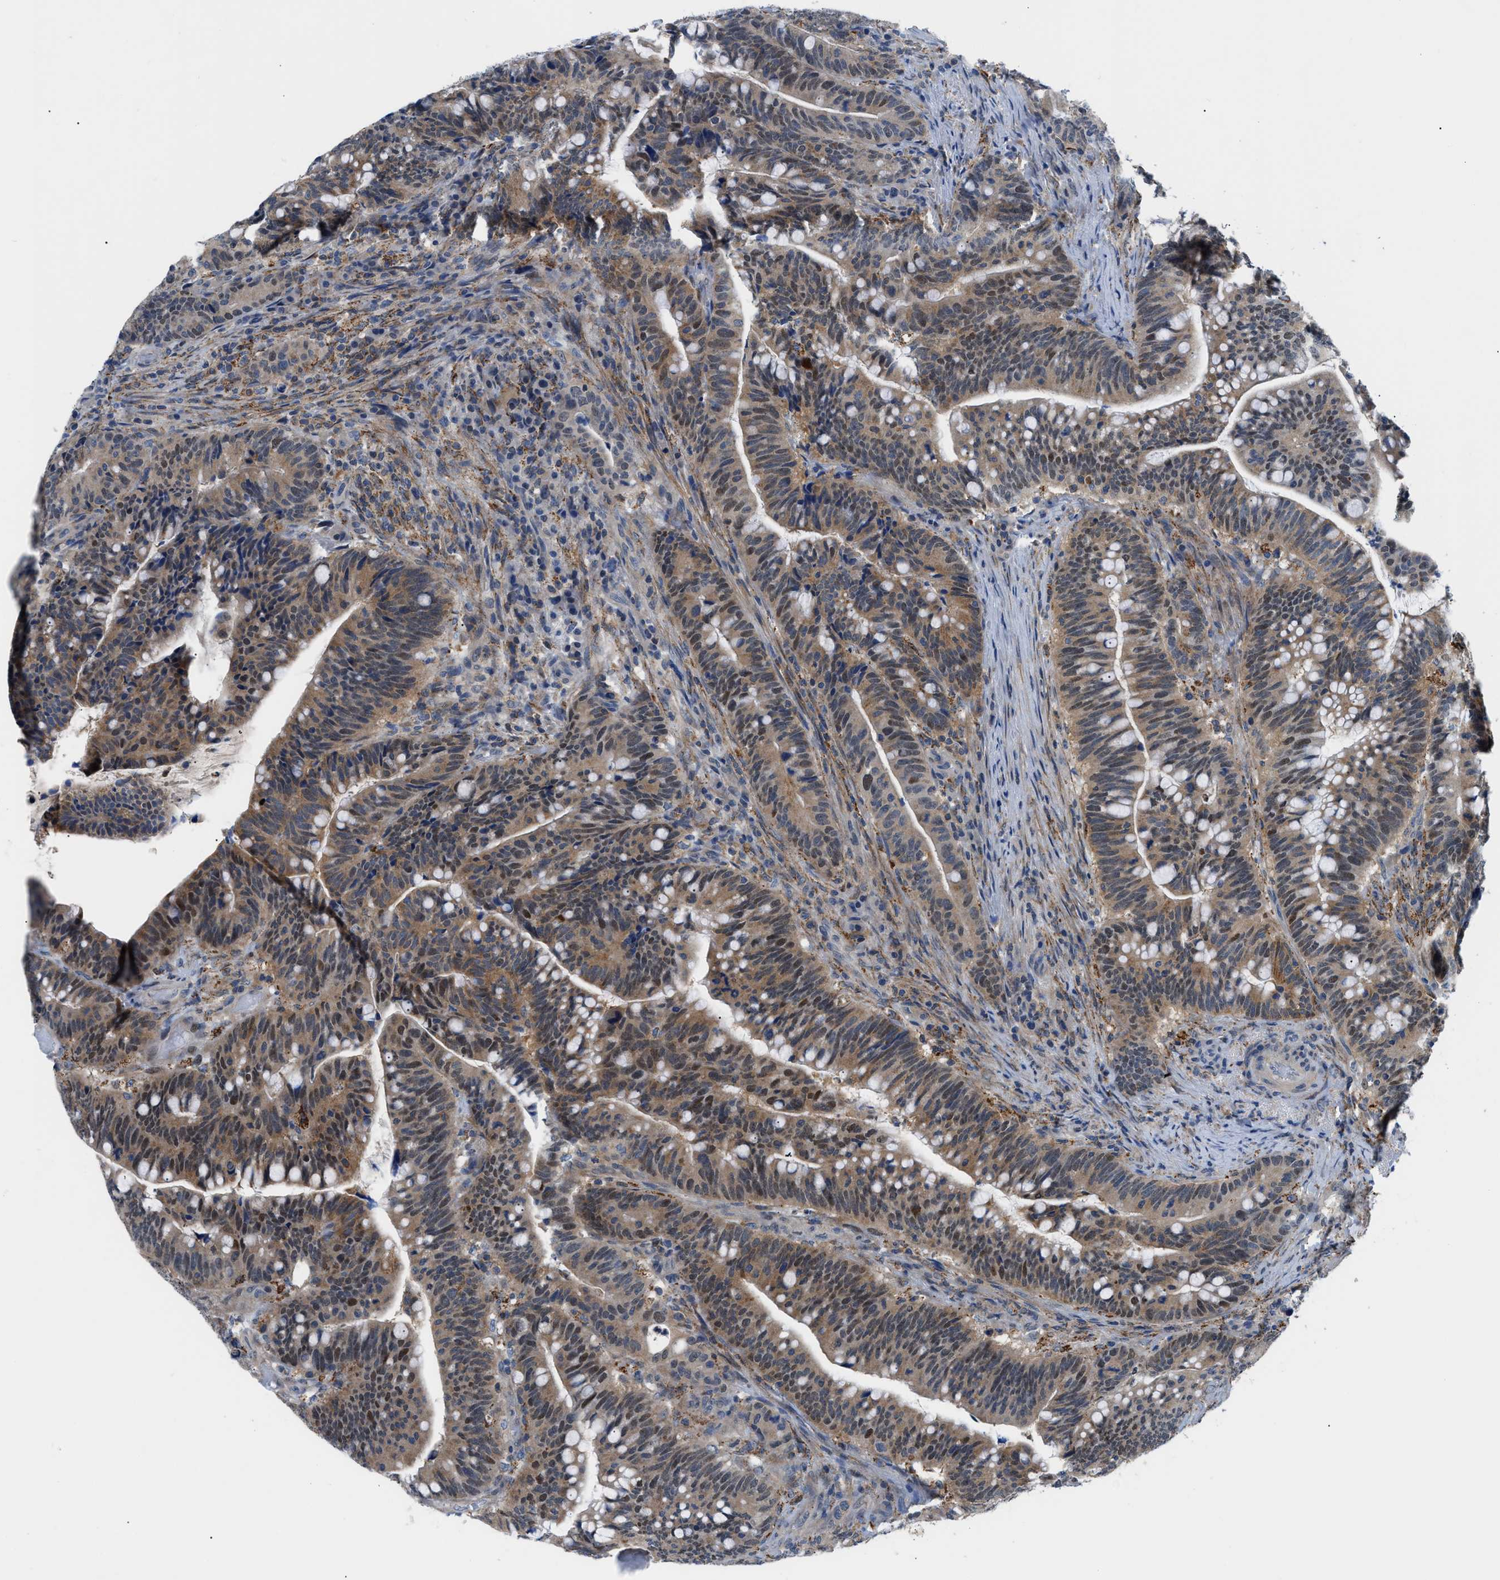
{"staining": {"intensity": "weak", "quantity": ">75%", "location": "cytoplasmic/membranous,nuclear"}, "tissue": "colorectal cancer", "cell_type": "Tumor cells", "image_type": "cancer", "snomed": [{"axis": "morphology", "description": "Normal tissue, NOS"}, {"axis": "morphology", "description": "Adenocarcinoma, NOS"}, {"axis": "topography", "description": "Colon"}], "caption": "Immunohistochemical staining of human colorectal adenocarcinoma displays weak cytoplasmic/membranous and nuclear protein expression in about >75% of tumor cells. (Stains: DAB in brown, nuclei in blue, Microscopy: brightfield microscopy at high magnification).", "gene": "TMEM45B", "patient": {"sex": "female", "age": 66}}